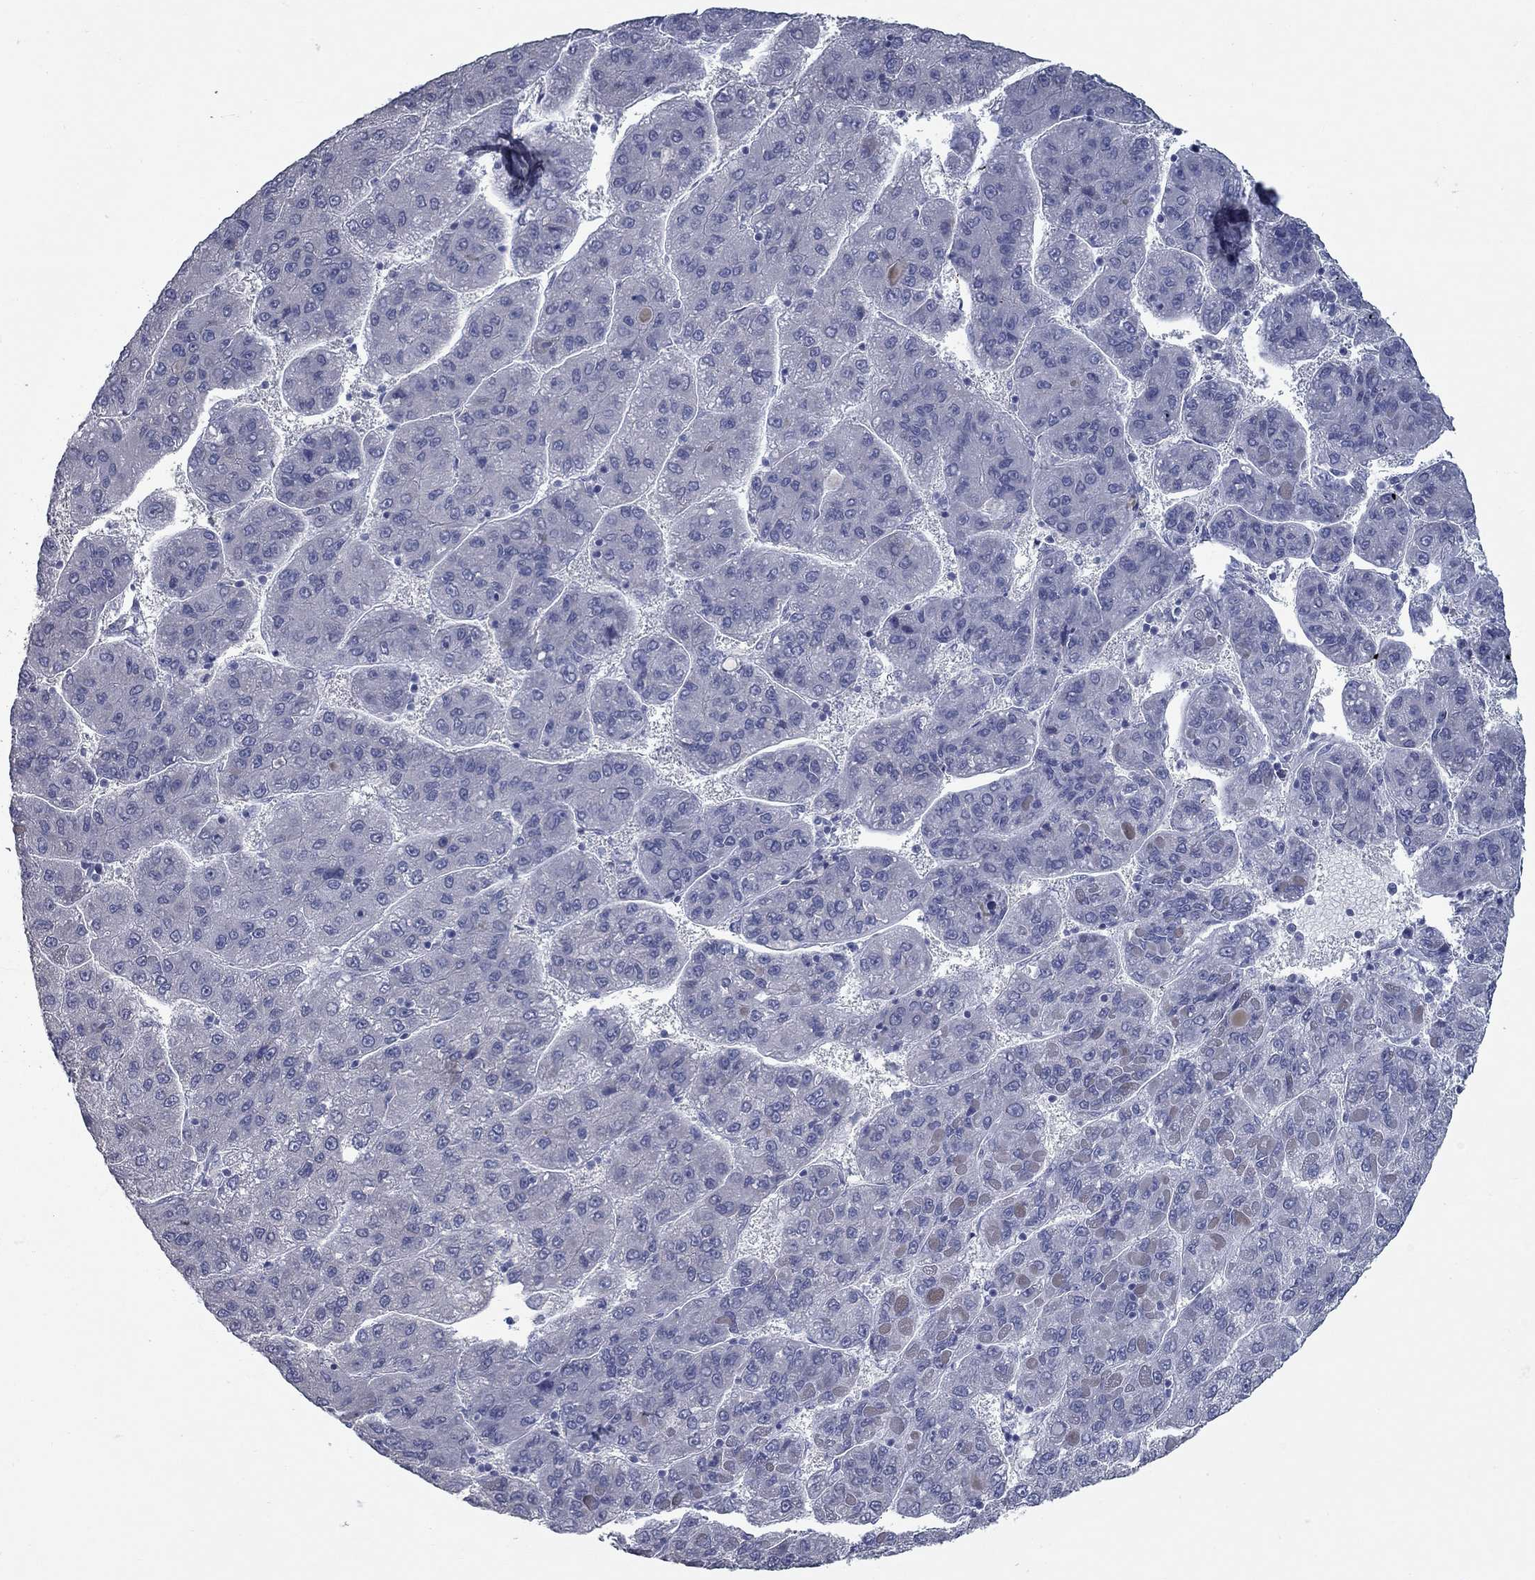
{"staining": {"intensity": "negative", "quantity": "none", "location": "none"}, "tissue": "liver cancer", "cell_type": "Tumor cells", "image_type": "cancer", "snomed": [{"axis": "morphology", "description": "Carcinoma, Hepatocellular, NOS"}, {"axis": "topography", "description": "Liver"}], "caption": "Protein analysis of liver cancer (hepatocellular carcinoma) reveals no significant staining in tumor cells.", "gene": "KIRREL2", "patient": {"sex": "female", "age": 82}}